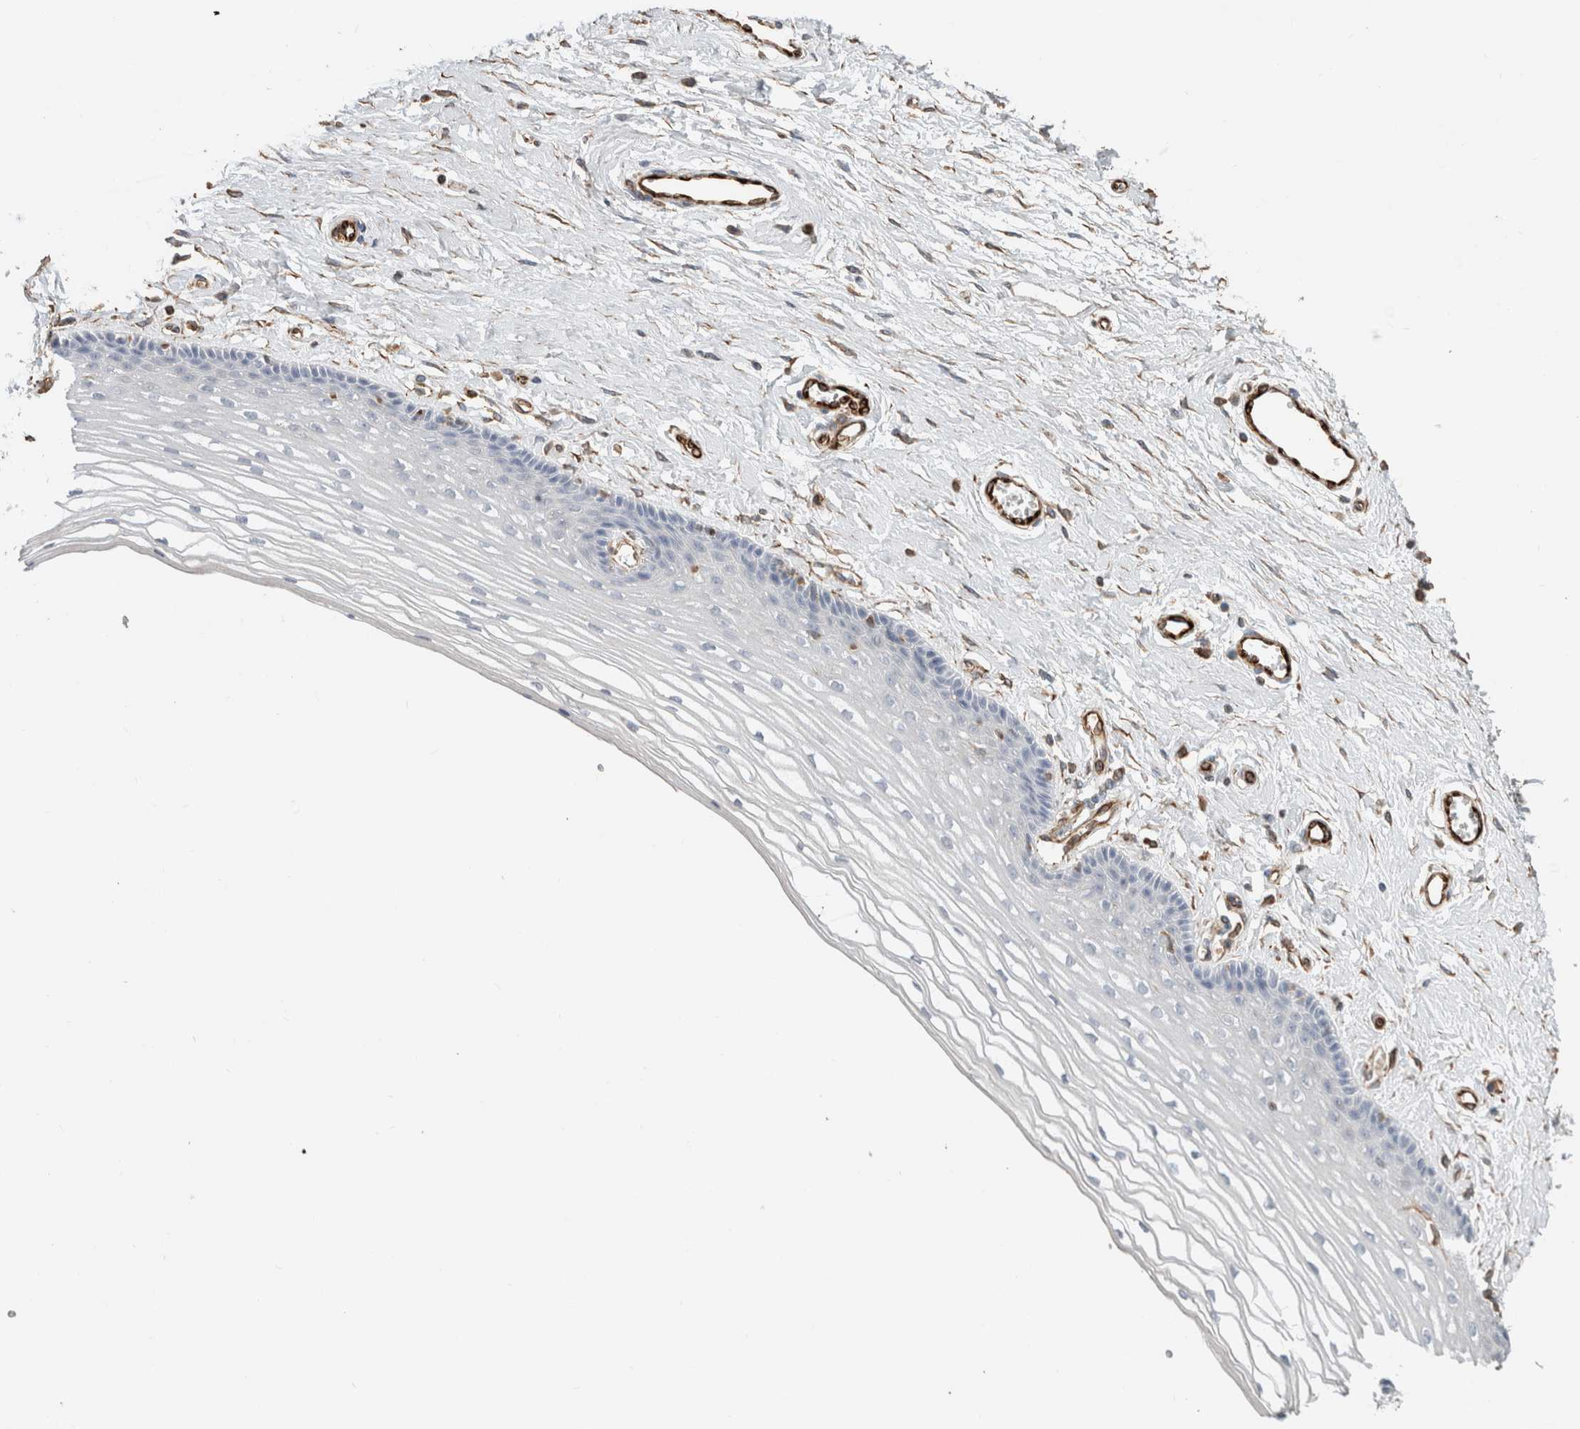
{"staining": {"intensity": "negative", "quantity": "none", "location": "none"}, "tissue": "vagina", "cell_type": "Squamous epithelial cells", "image_type": "normal", "snomed": [{"axis": "morphology", "description": "Normal tissue, NOS"}, {"axis": "topography", "description": "Vagina"}], "caption": "Squamous epithelial cells show no significant protein positivity in unremarkable vagina. The staining is performed using DAB brown chromogen with nuclei counter-stained in using hematoxylin.", "gene": "LY86", "patient": {"sex": "female", "age": 46}}